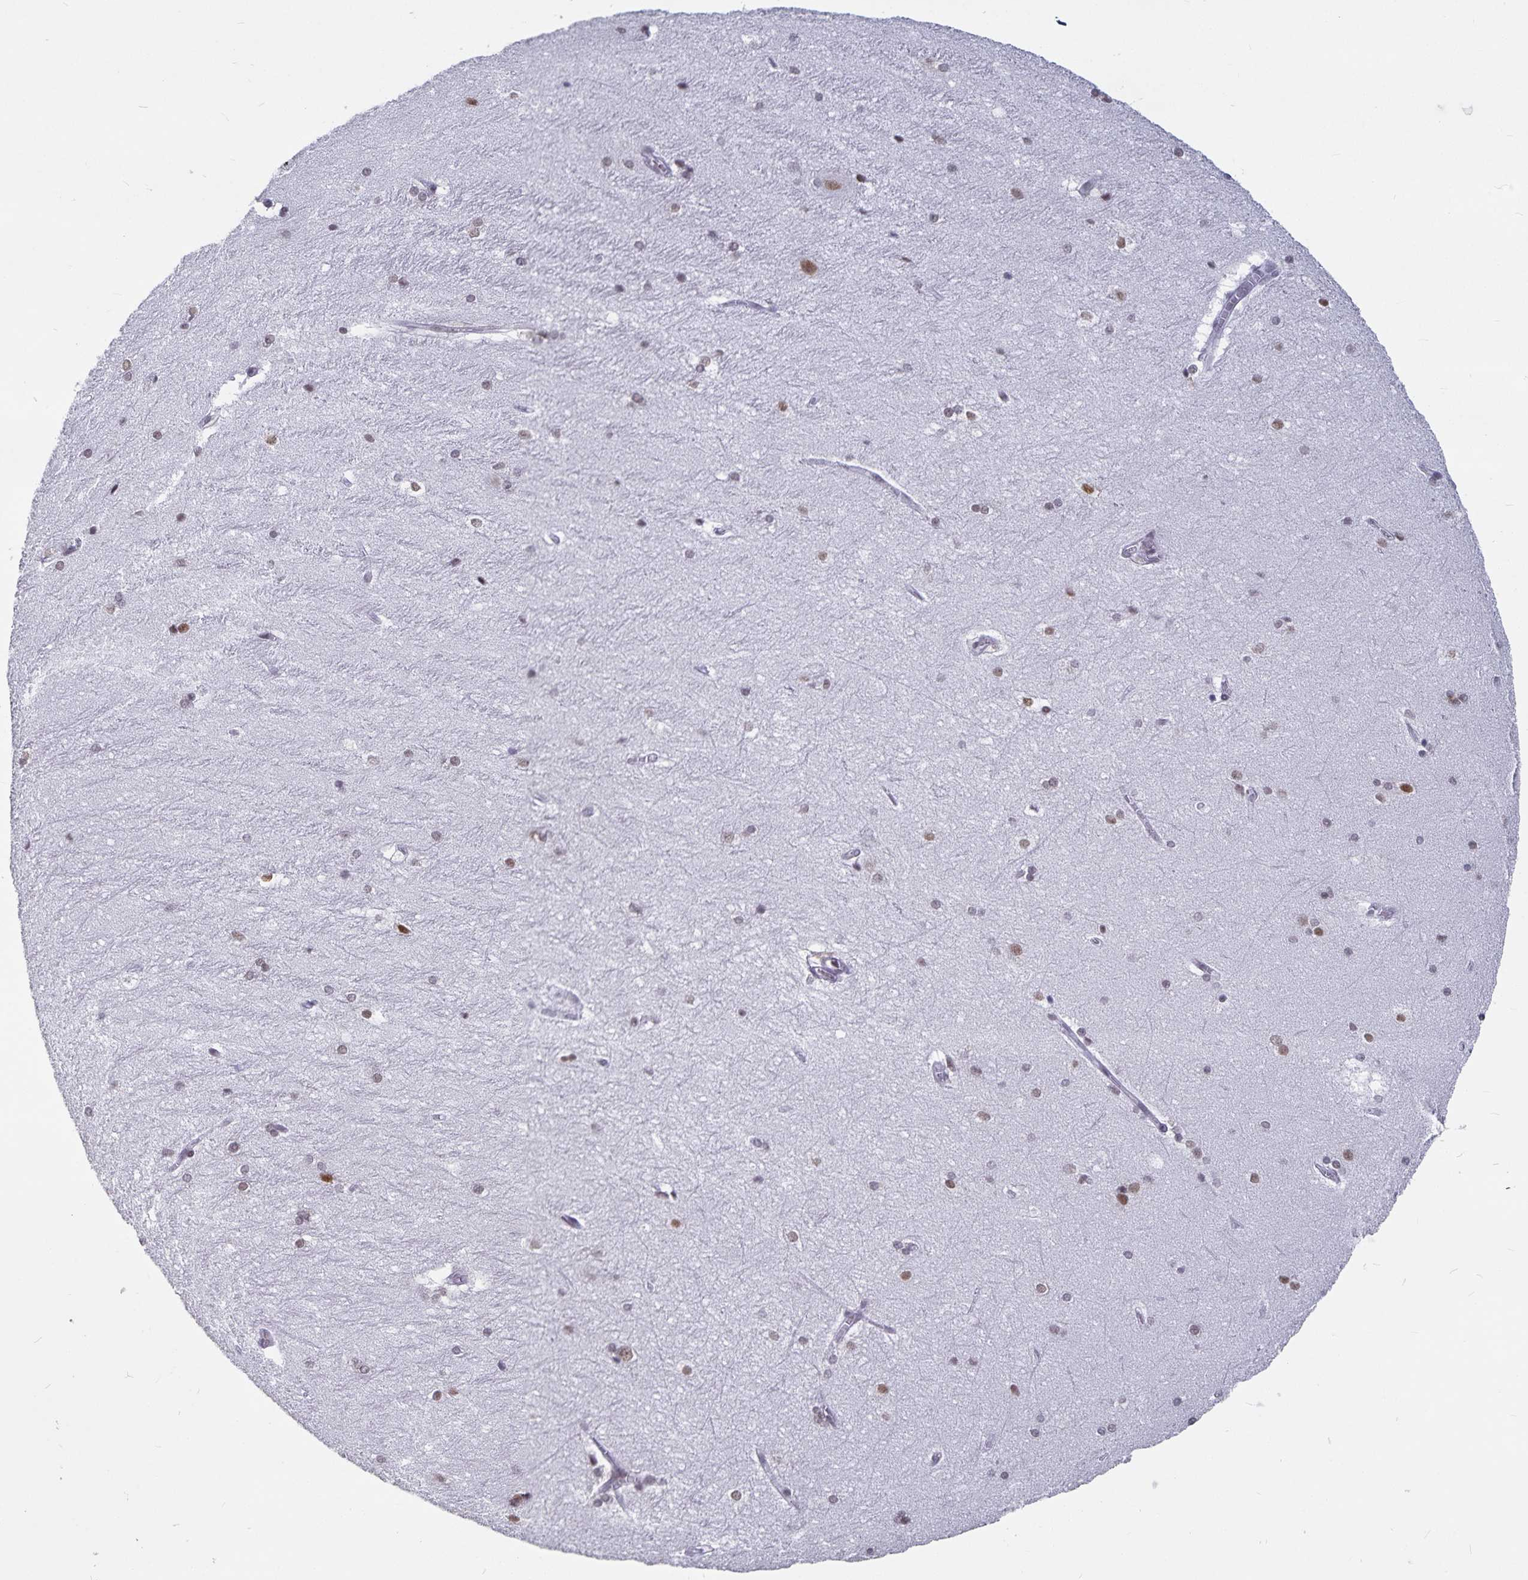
{"staining": {"intensity": "weak", "quantity": "25%-75%", "location": "nuclear"}, "tissue": "hippocampus", "cell_type": "Glial cells", "image_type": "normal", "snomed": [{"axis": "morphology", "description": "Normal tissue, NOS"}, {"axis": "topography", "description": "Cerebral cortex"}, {"axis": "topography", "description": "Hippocampus"}], "caption": "Immunohistochemistry (IHC) (DAB) staining of normal human hippocampus reveals weak nuclear protein expression in about 25%-75% of glial cells. (DAB (3,3'-diaminobenzidine) IHC with brightfield microscopy, high magnification).", "gene": "PBX2", "patient": {"sex": "female", "age": 19}}